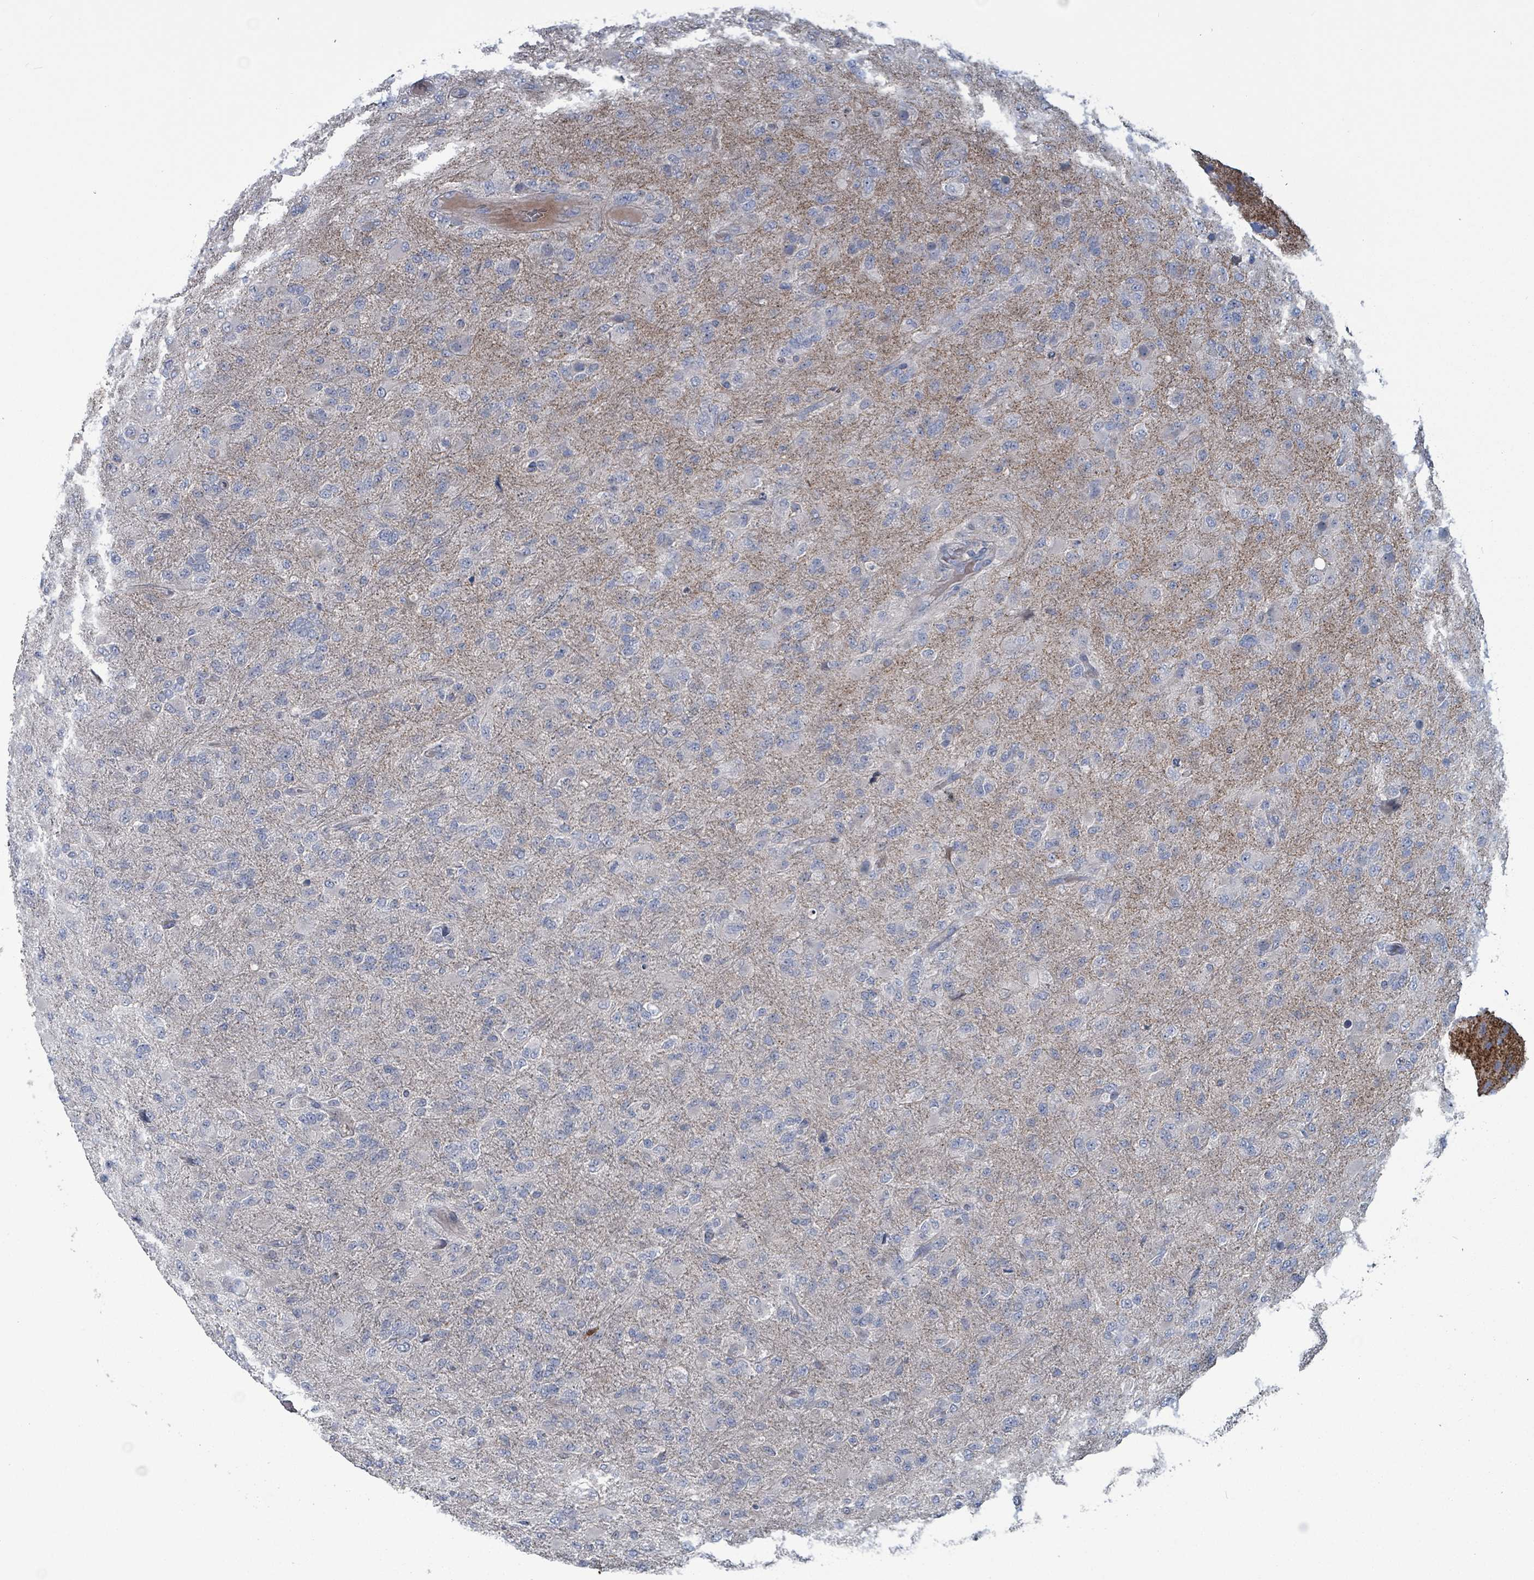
{"staining": {"intensity": "negative", "quantity": "none", "location": "none"}, "tissue": "glioma", "cell_type": "Tumor cells", "image_type": "cancer", "snomed": [{"axis": "morphology", "description": "Glioma, malignant, Low grade"}, {"axis": "topography", "description": "Brain"}], "caption": "Immunohistochemistry photomicrograph of neoplastic tissue: glioma stained with DAB (3,3'-diaminobenzidine) displays no significant protein staining in tumor cells. Brightfield microscopy of IHC stained with DAB (3,3'-diaminobenzidine) (brown) and hematoxylin (blue), captured at high magnification.", "gene": "TAAR5", "patient": {"sex": "male", "age": 65}}